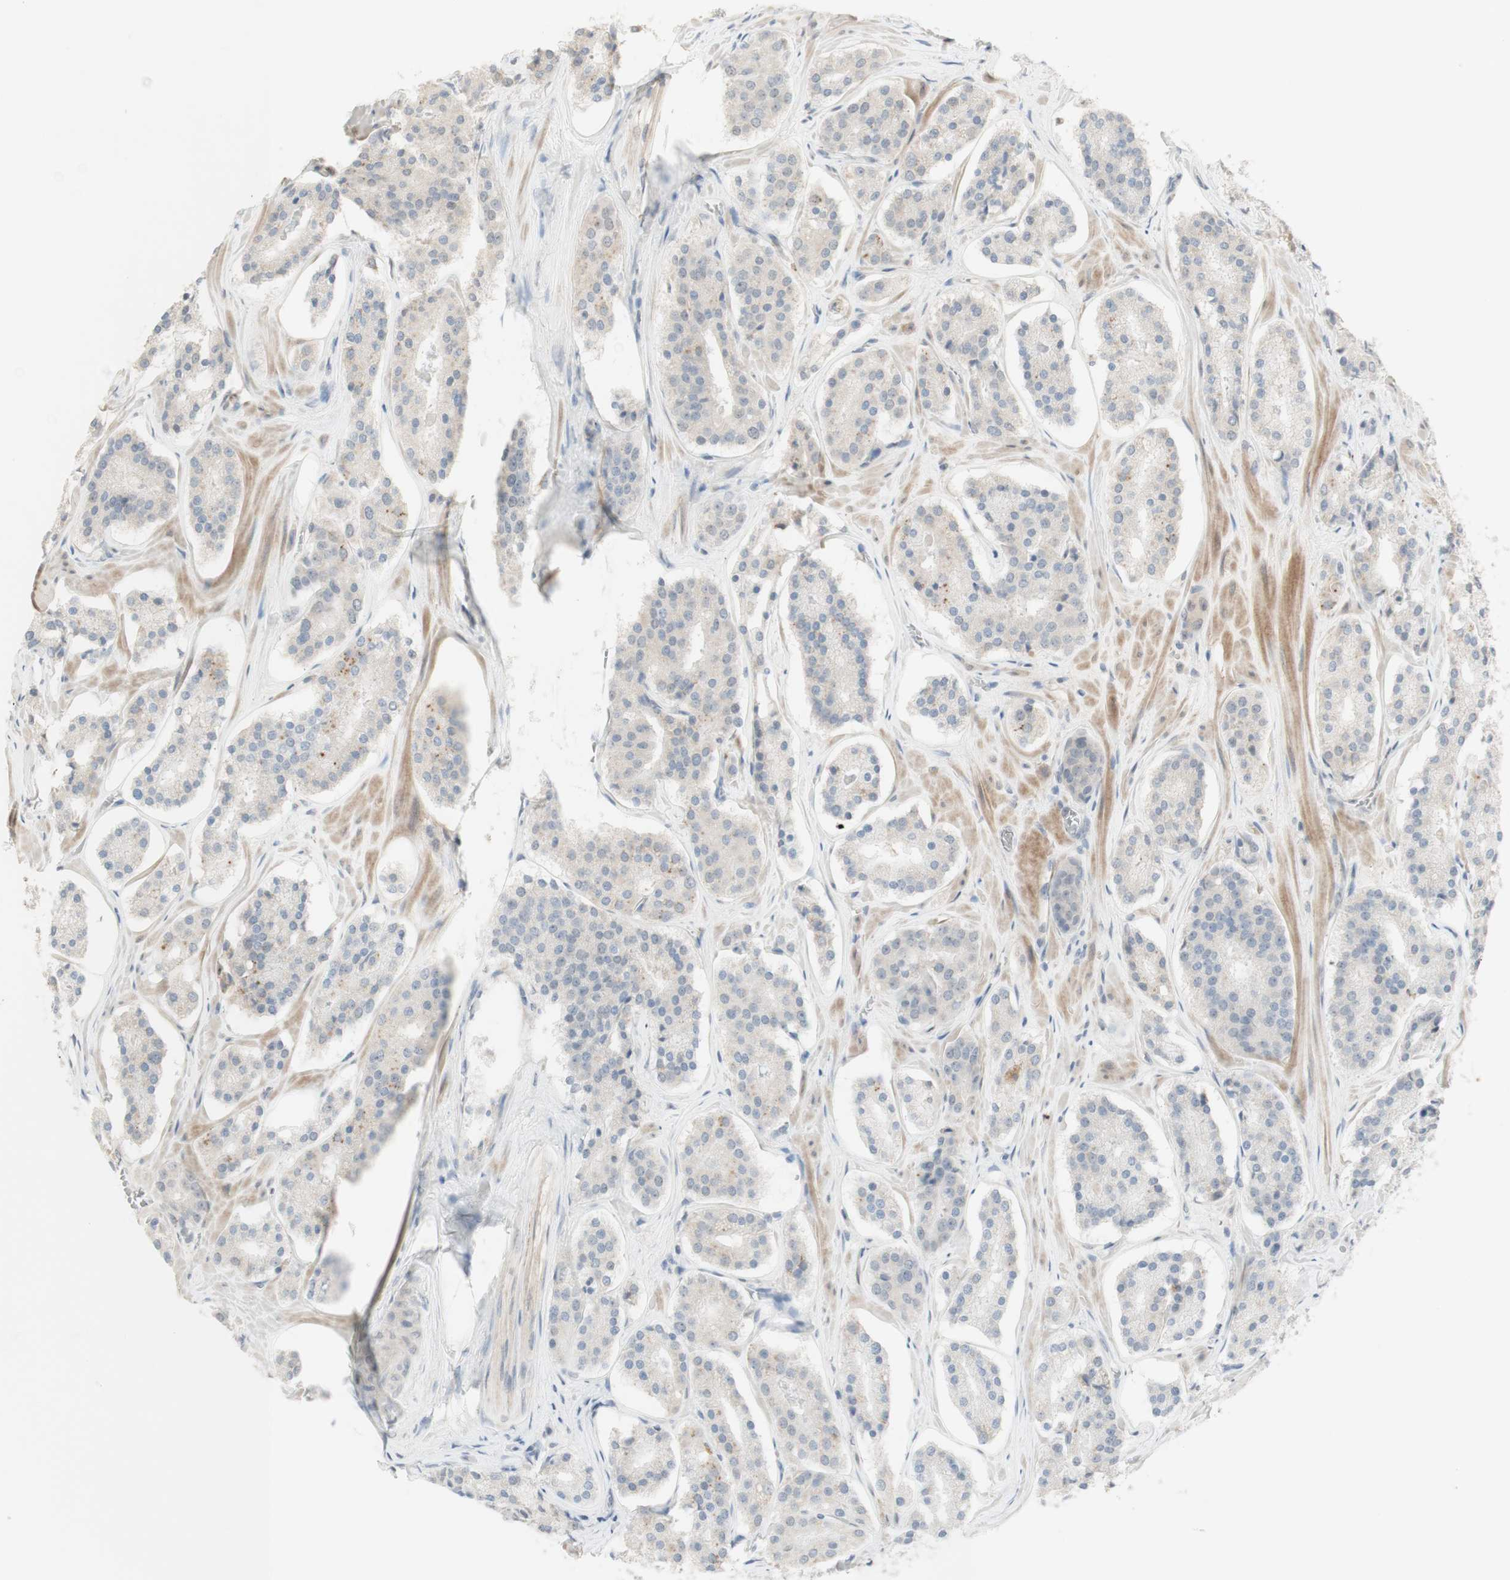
{"staining": {"intensity": "negative", "quantity": "none", "location": "none"}, "tissue": "prostate cancer", "cell_type": "Tumor cells", "image_type": "cancer", "snomed": [{"axis": "morphology", "description": "Adenocarcinoma, High grade"}, {"axis": "topography", "description": "Prostate"}], "caption": "A micrograph of human adenocarcinoma (high-grade) (prostate) is negative for staining in tumor cells.", "gene": "PLCD4", "patient": {"sex": "male", "age": 60}}